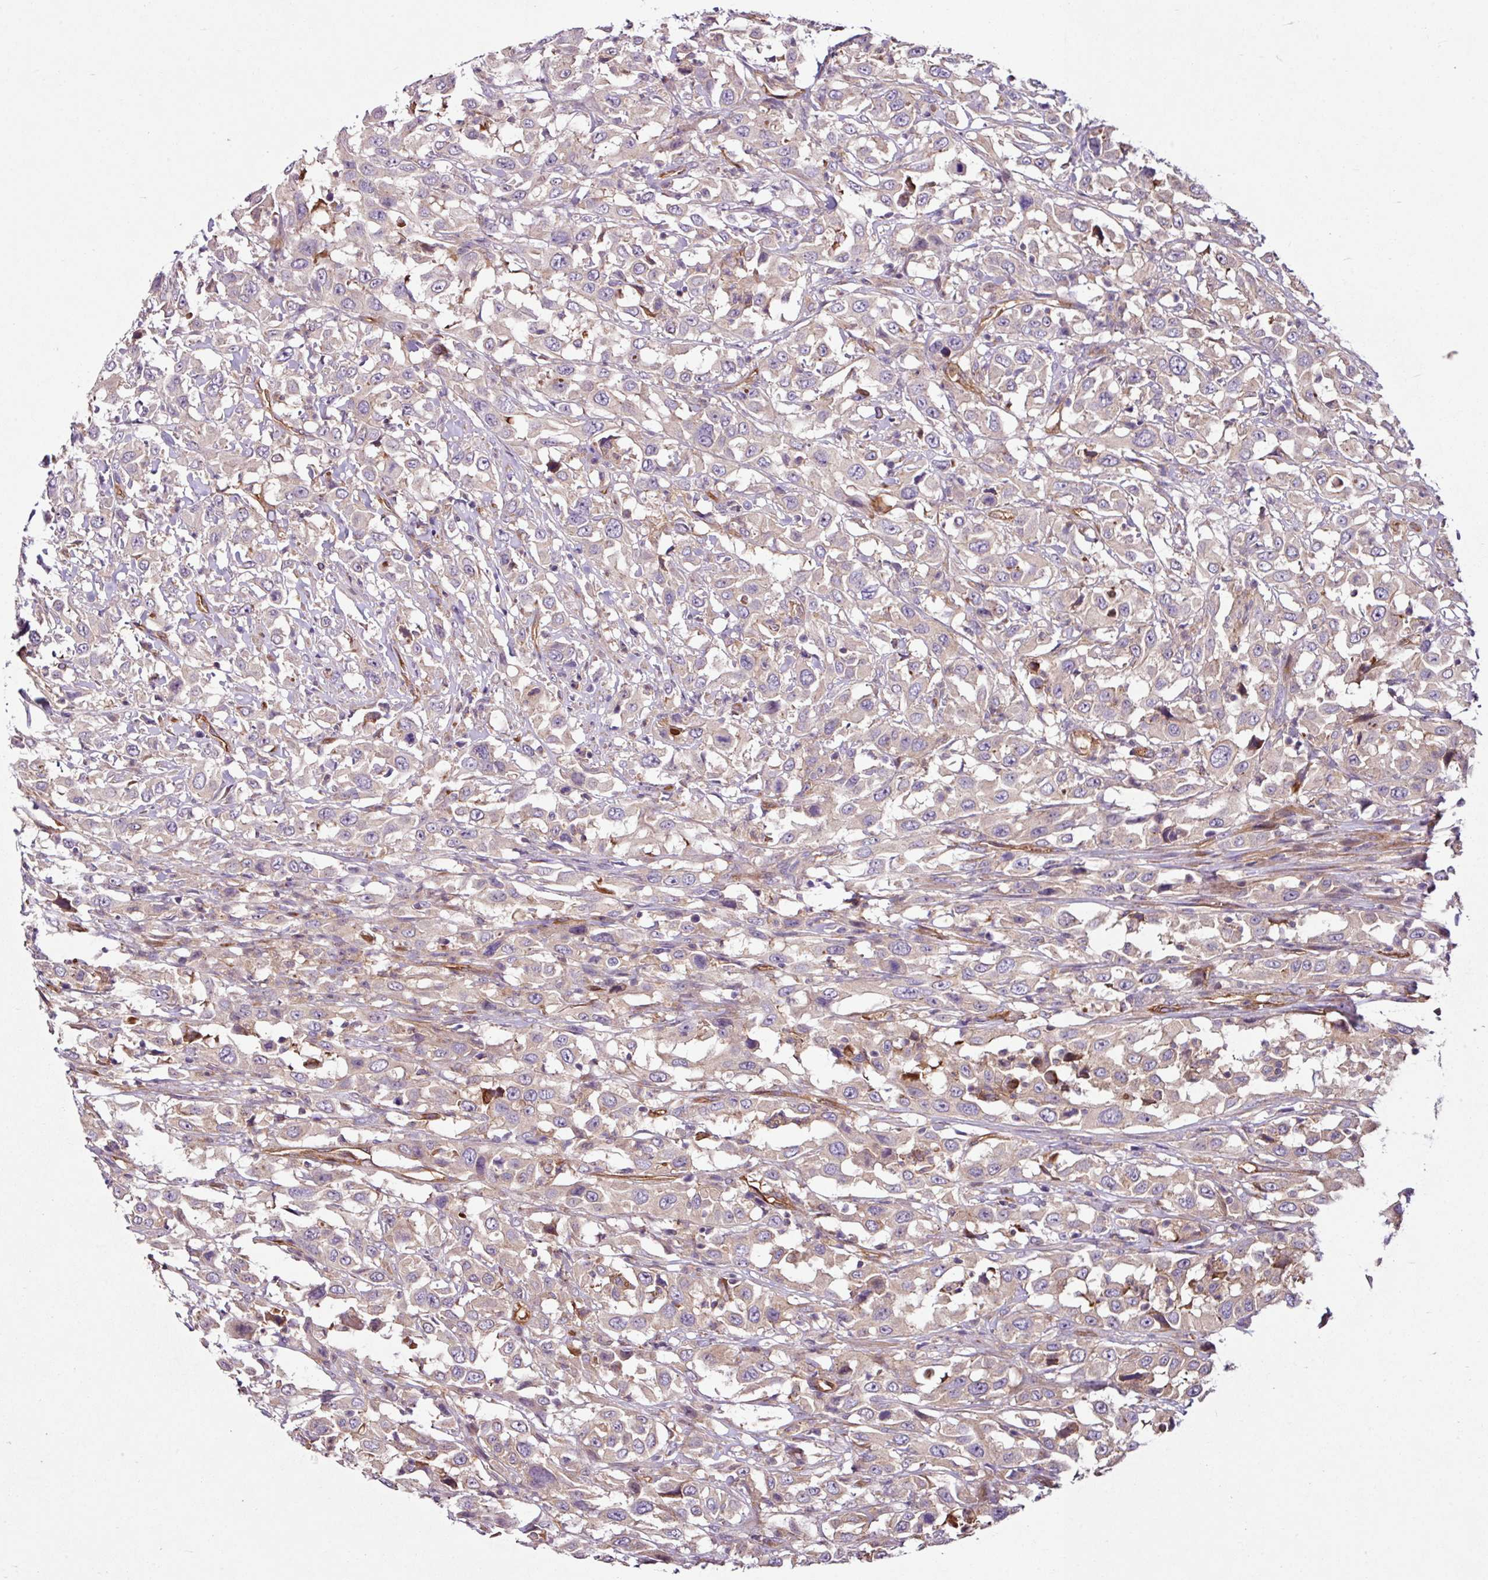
{"staining": {"intensity": "weak", "quantity": "<25%", "location": "cytoplasmic/membranous"}, "tissue": "urothelial cancer", "cell_type": "Tumor cells", "image_type": "cancer", "snomed": [{"axis": "morphology", "description": "Urothelial carcinoma, High grade"}, {"axis": "topography", "description": "Urinary bladder"}], "caption": "Immunohistochemical staining of urothelial cancer shows no significant expression in tumor cells.", "gene": "ZNF106", "patient": {"sex": "male", "age": 61}}